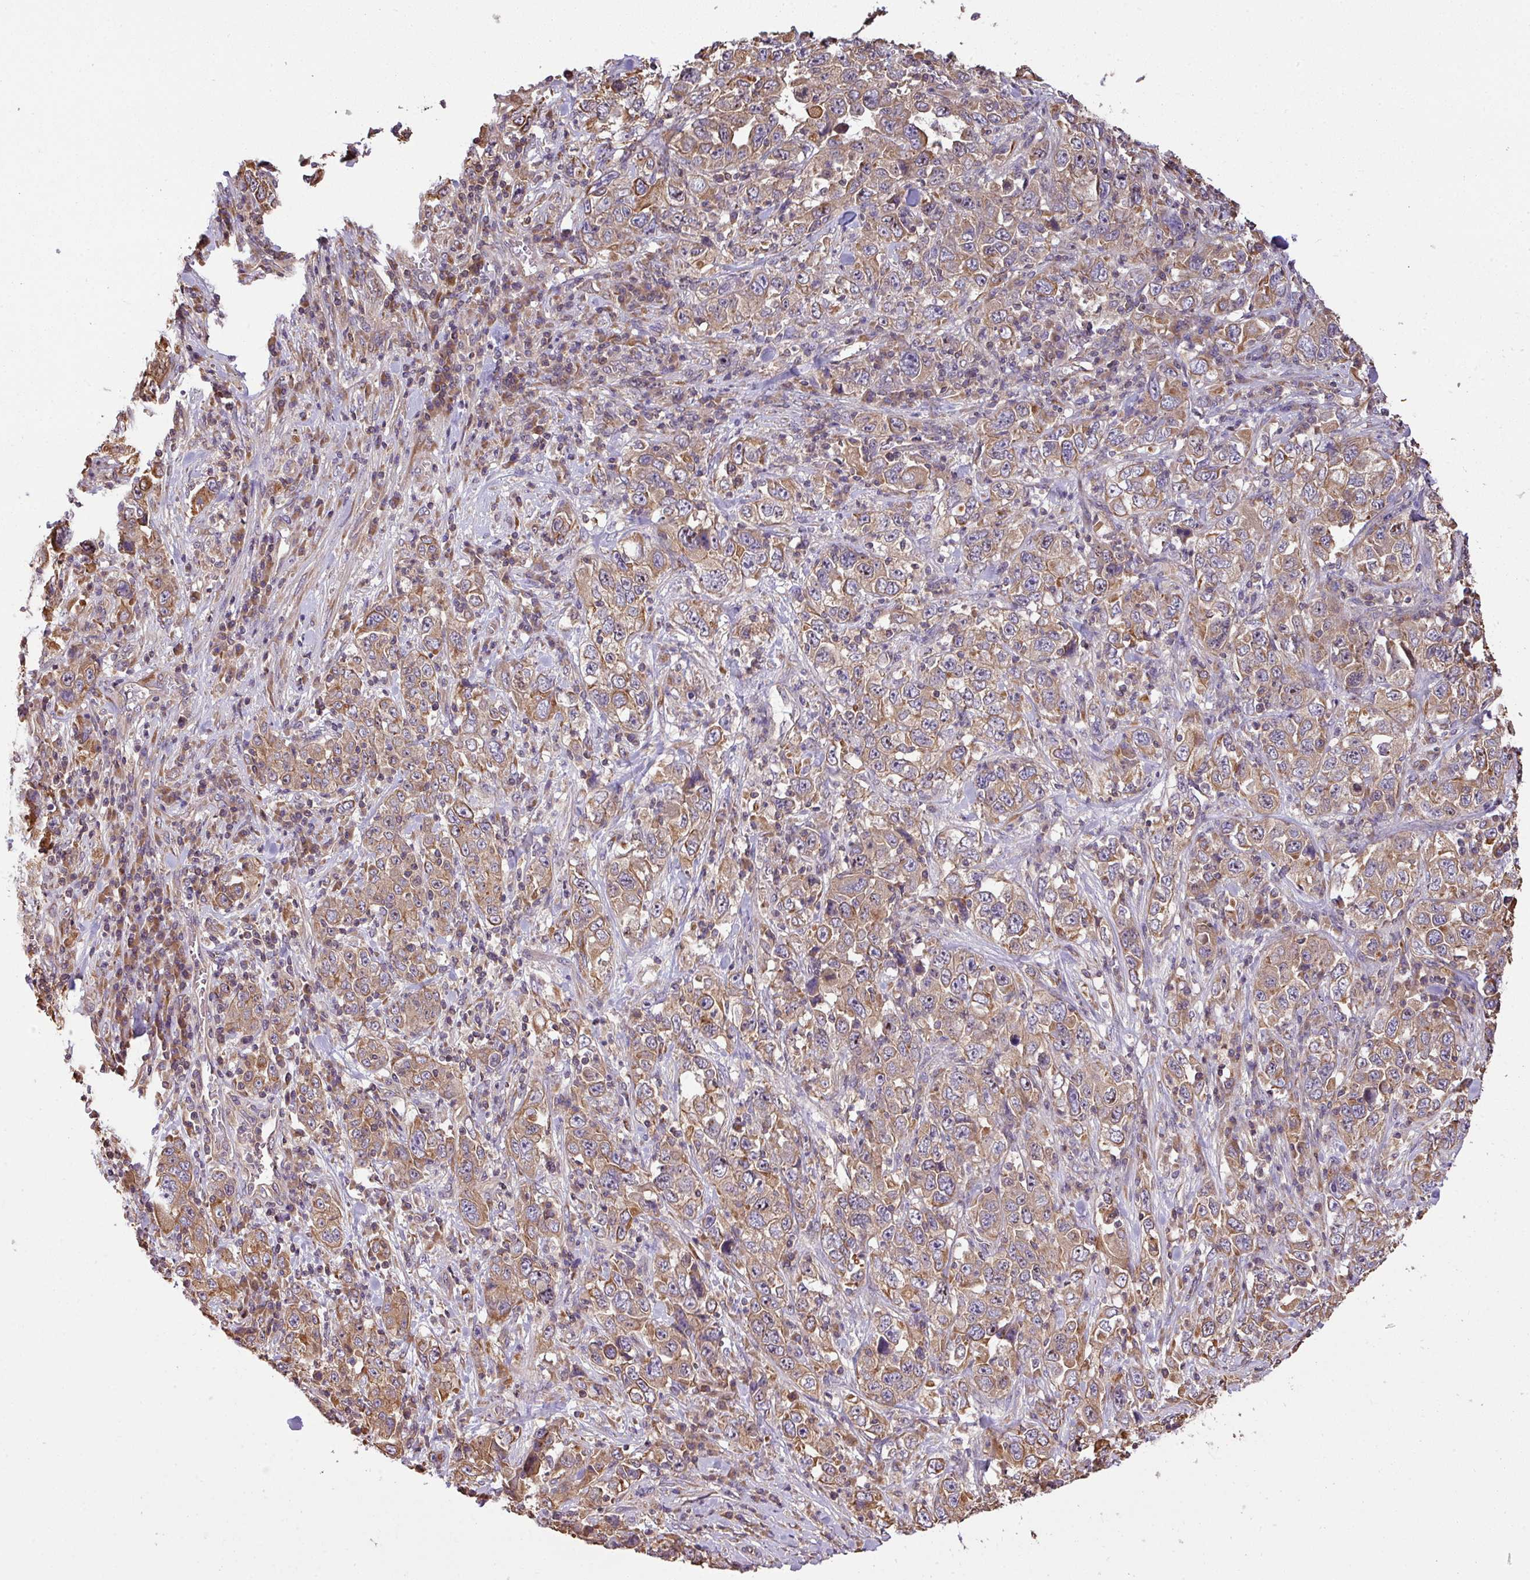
{"staining": {"intensity": "moderate", "quantity": ">75%", "location": "cytoplasmic/membranous,nuclear"}, "tissue": "stomach cancer", "cell_type": "Tumor cells", "image_type": "cancer", "snomed": [{"axis": "morphology", "description": "Normal tissue, NOS"}, {"axis": "morphology", "description": "Adenocarcinoma, NOS"}, {"axis": "topography", "description": "Stomach, upper"}, {"axis": "topography", "description": "Stomach"}], "caption": "This is an image of immunohistochemistry (IHC) staining of adenocarcinoma (stomach), which shows moderate positivity in the cytoplasmic/membranous and nuclear of tumor cells.", "gene": "VENTX", "patient": {"sex": "male", "age": 59}}